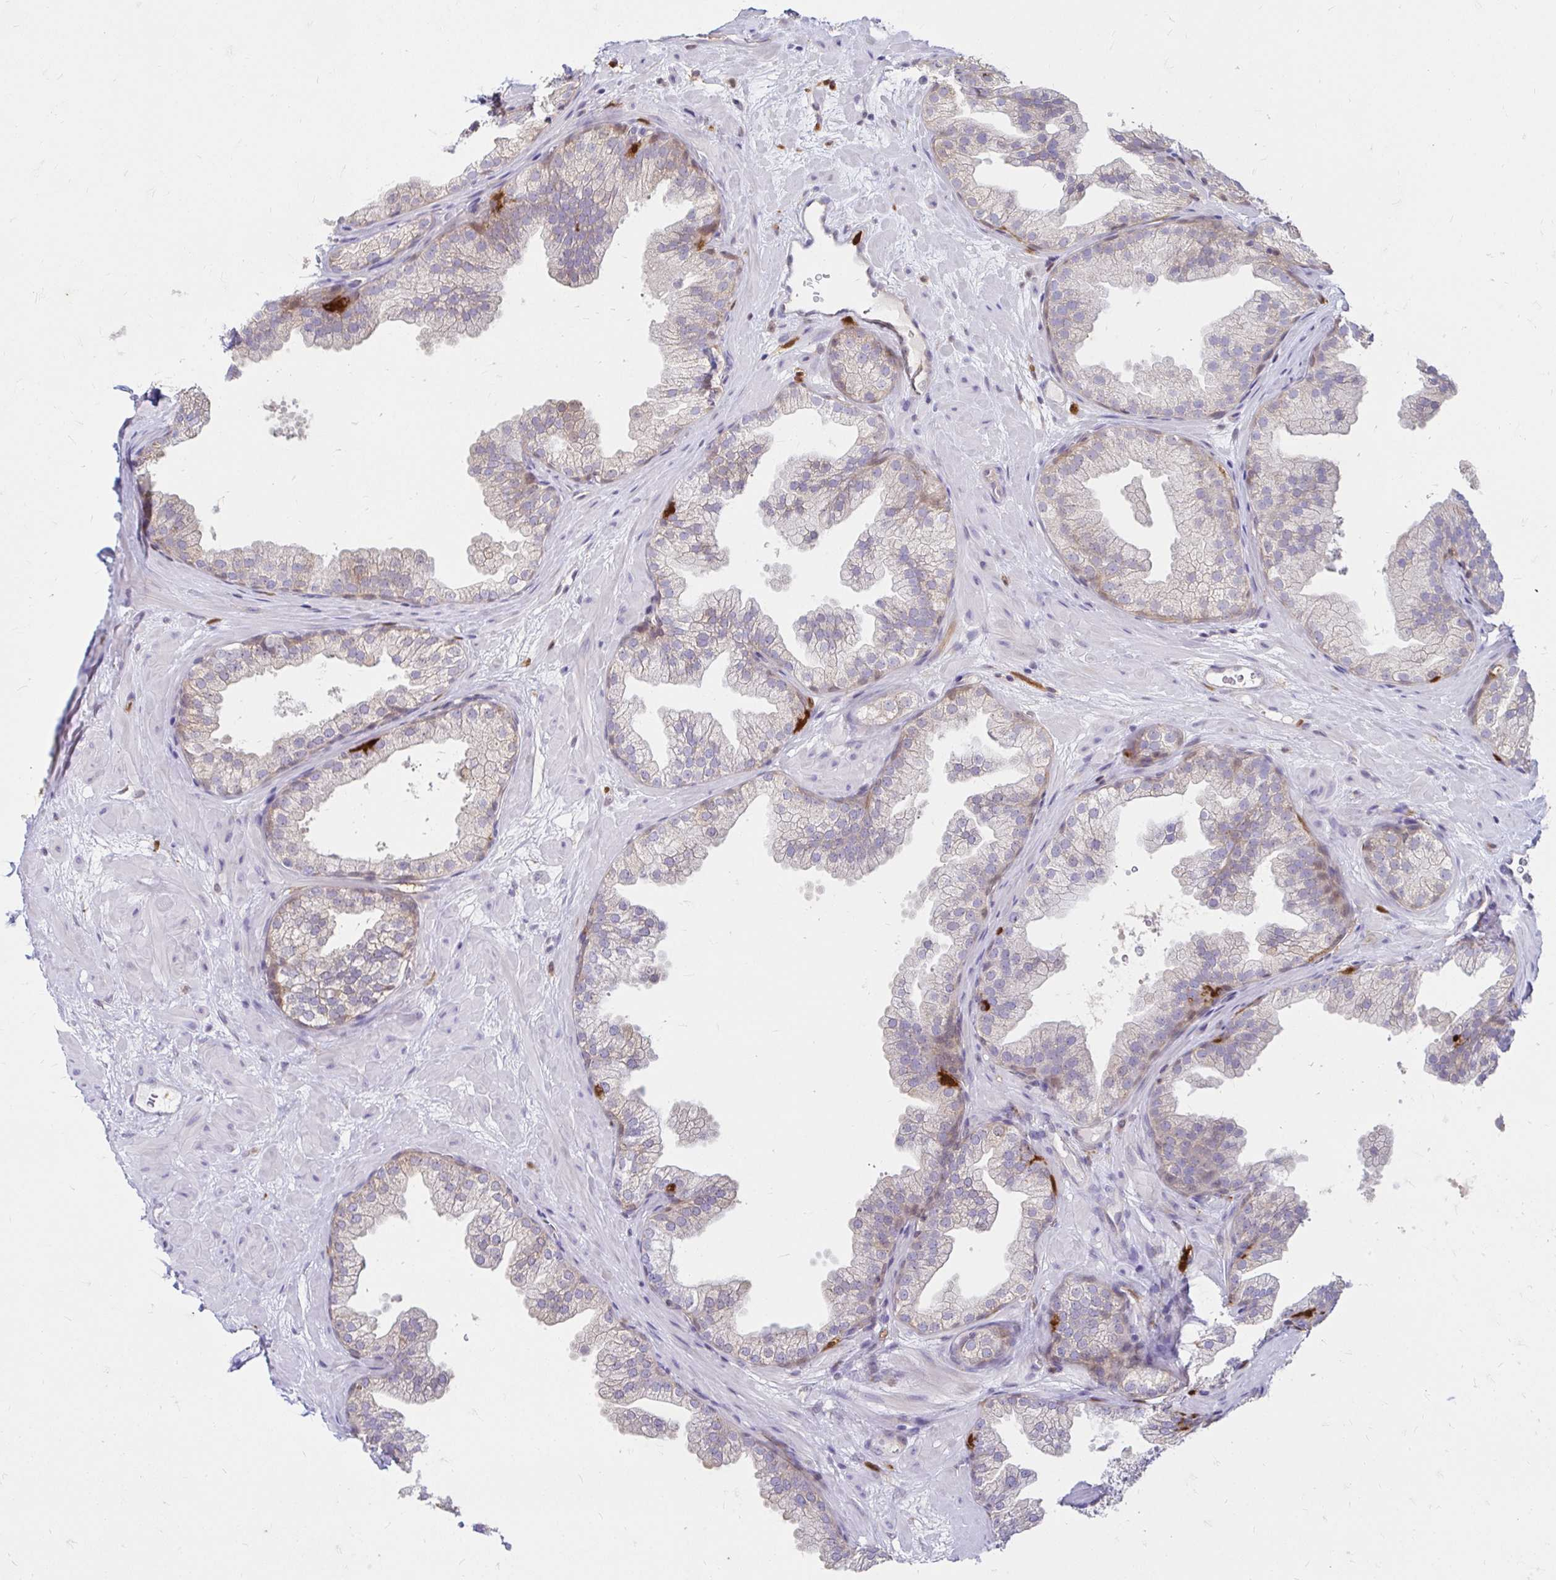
{"staining": {"intensity": "moderate", "quantity": "<25%", "location": "cytoplasmic/membranous,nuclear"}, "tissue": "prostate", "cell_type": "Glandular cells", "image_type": "normal", "snomed": [{"axis": "morphology", "description": "Normal tissue, NOS"}, {"axis": "topography", "description": "Prostate"}], "caption": "Unremarkable prostate displays moderate cytoplasmic/membranous,nuclear staining in about <25% of glandular cells, visualized by immunohistochemistry. The staining is performed using DAB (3,3'-diaminobenzidine) brown chromogen to label protein expression. The nuclei are counter-stained blue using hematoxylin.", "gene": "PYCARD", "patient": {"sex": "male", "age": 37}}